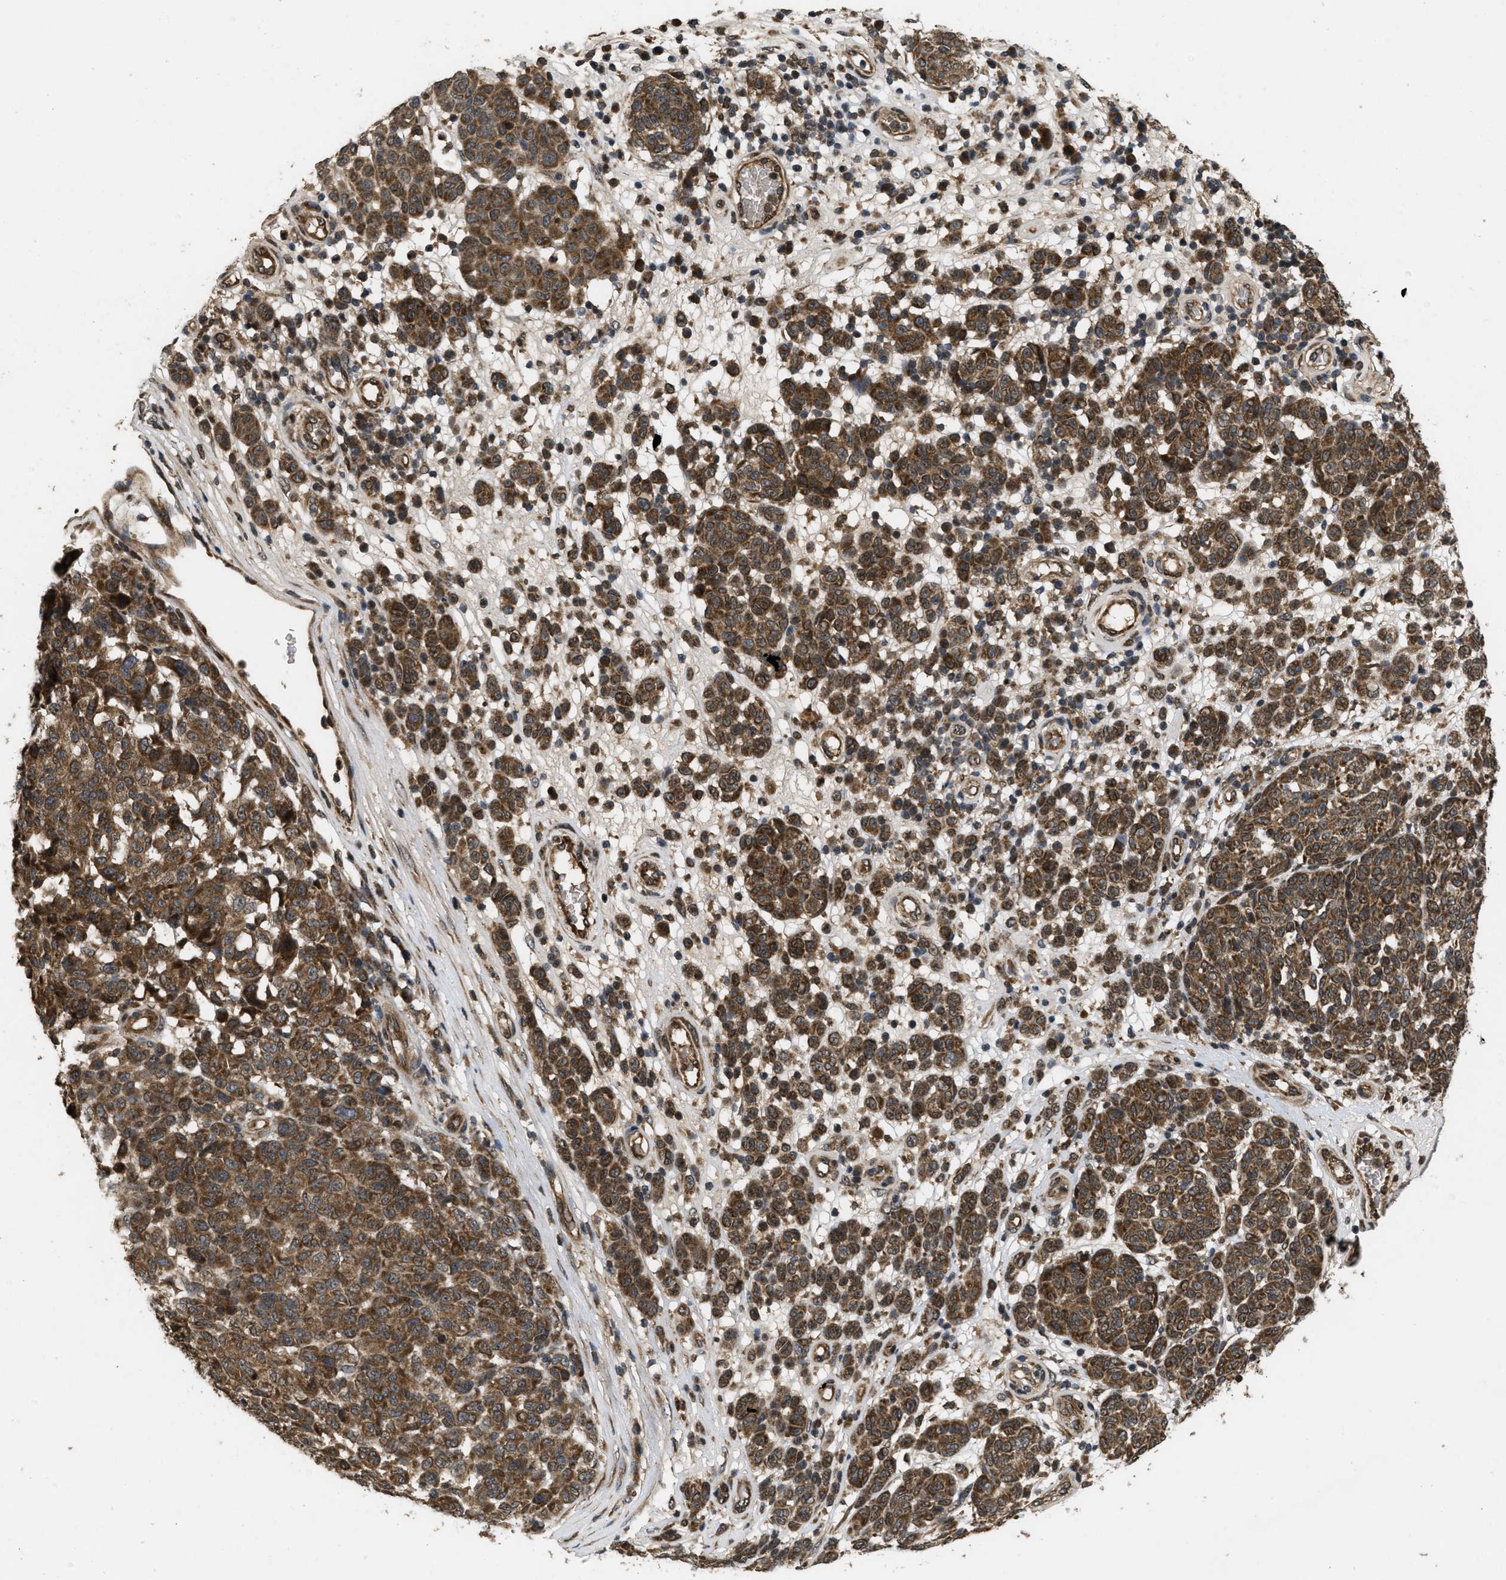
{"staining": {"intensity": "moderate", "quantity": ">75%", "location": "cytoplasmic/membranous"}, "tissue": "melanoma", "cell_type": "Tumor cells", "image_type": "cancer", "snomed": [{"axis": "morphology", "description": "Malignant melanoma, NOS"}, {"axis": "topography", "description": "Skin"}], "caption": "Melanoma tissue reveals moderate cytoplasmic/membranous expression in approximately >75% of tumor cells", "gene": "SPTLC1", "patient": {"sex": "male", "age": 59}}